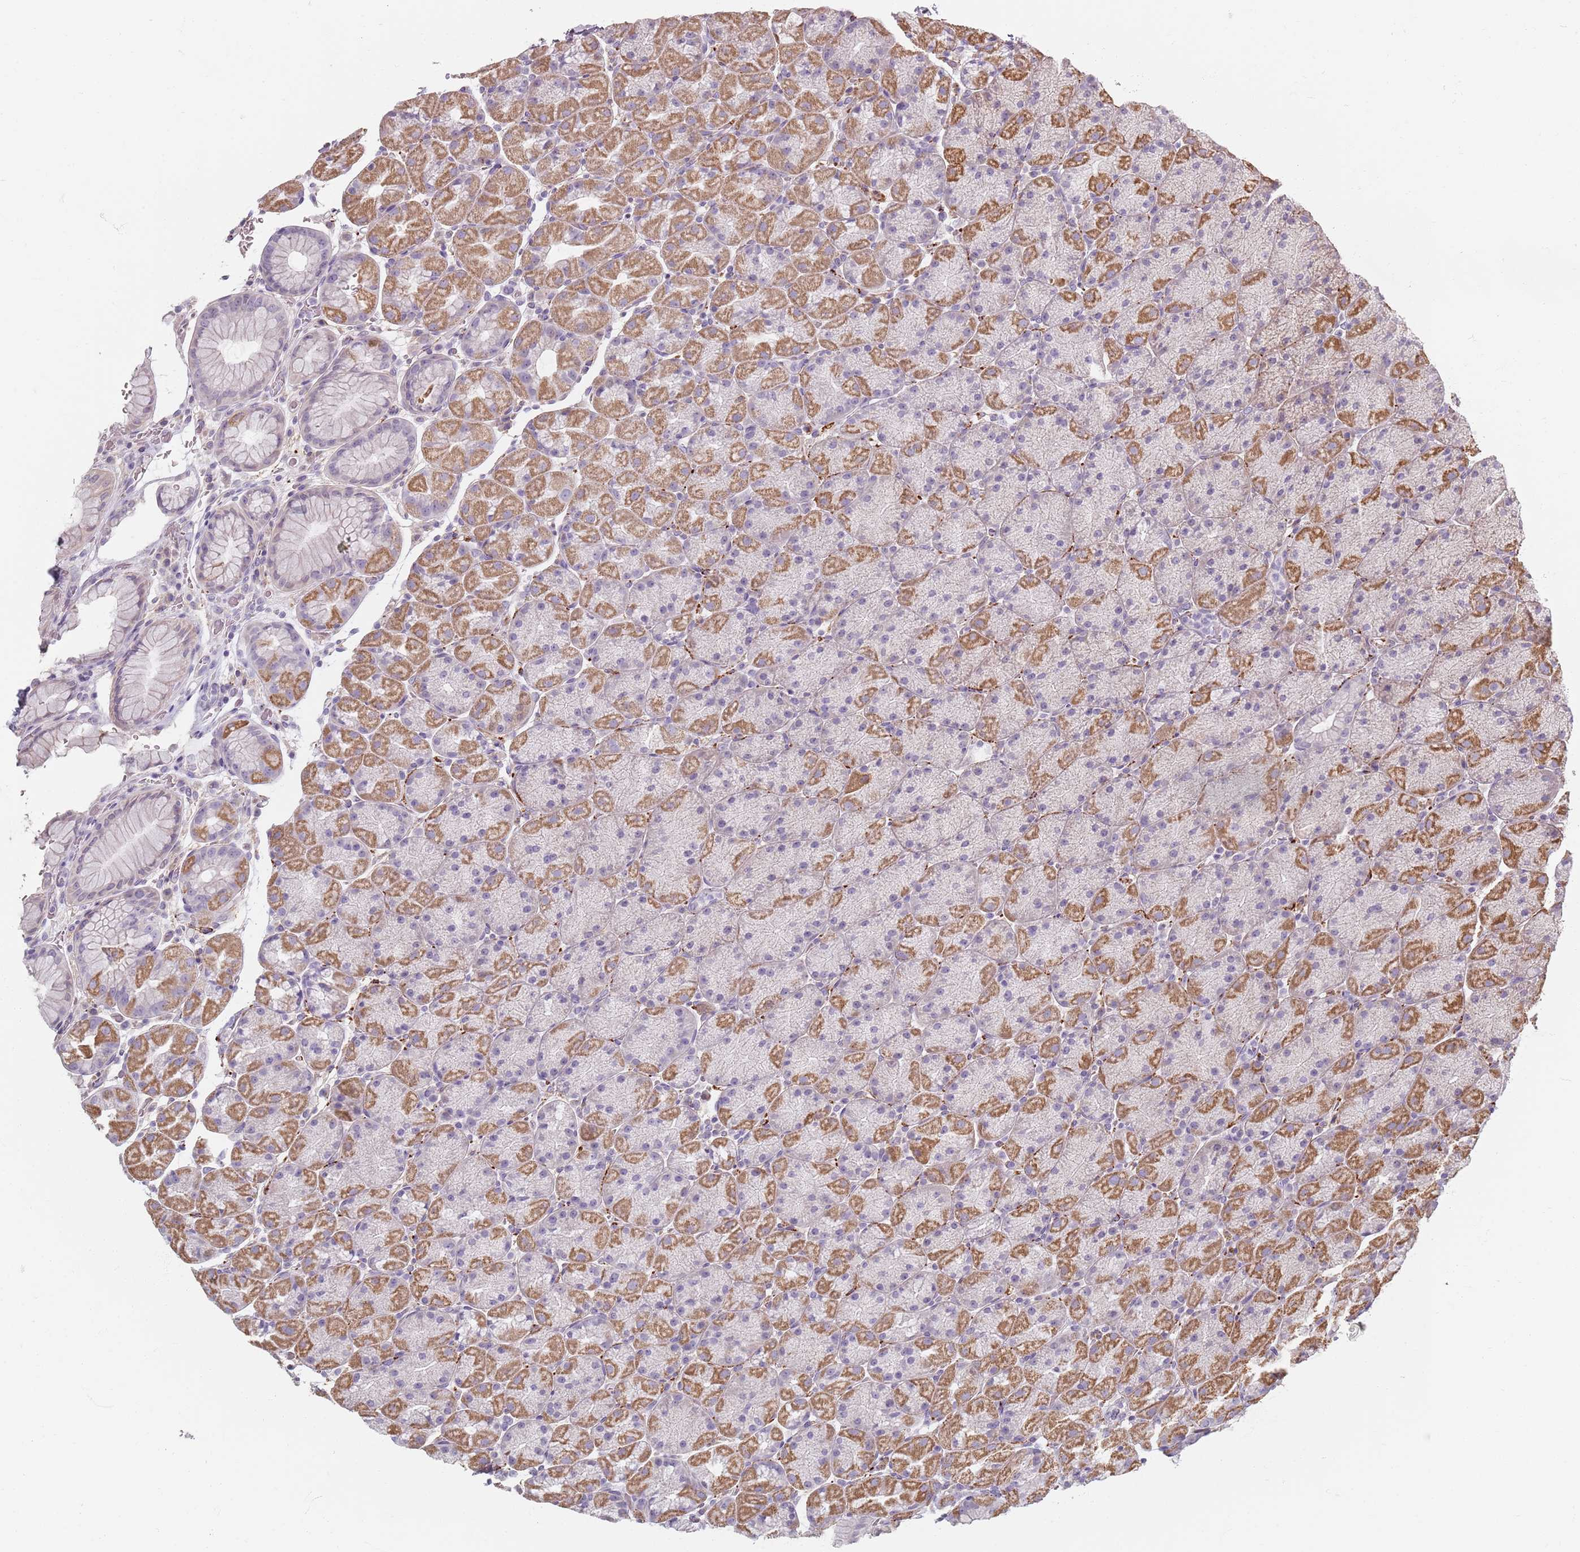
{"staining": {"intensity": "moderate", "quantity": "25%-75%", "location": "cytoplasmic/membranous"}, "tissue": "stomach", "cell_type": "Glandular cells", "image_type": "normal", "snomed": [{"axis": "morphology", "description": "Normal tissue, NOS"}, {"axis": "topography", "description": "Stomach, upper"}, {"axis": "topography", "description": "Stomach, lower"}], "caption": "Unremarkable stomach reveals moderate cytoplasmic/membranous staining in about 25%-75% of glandular cells, visualized by immunohistochemistry.", "gene": "SYNGR3", "patient": {"sex": "male", "age": 67}}